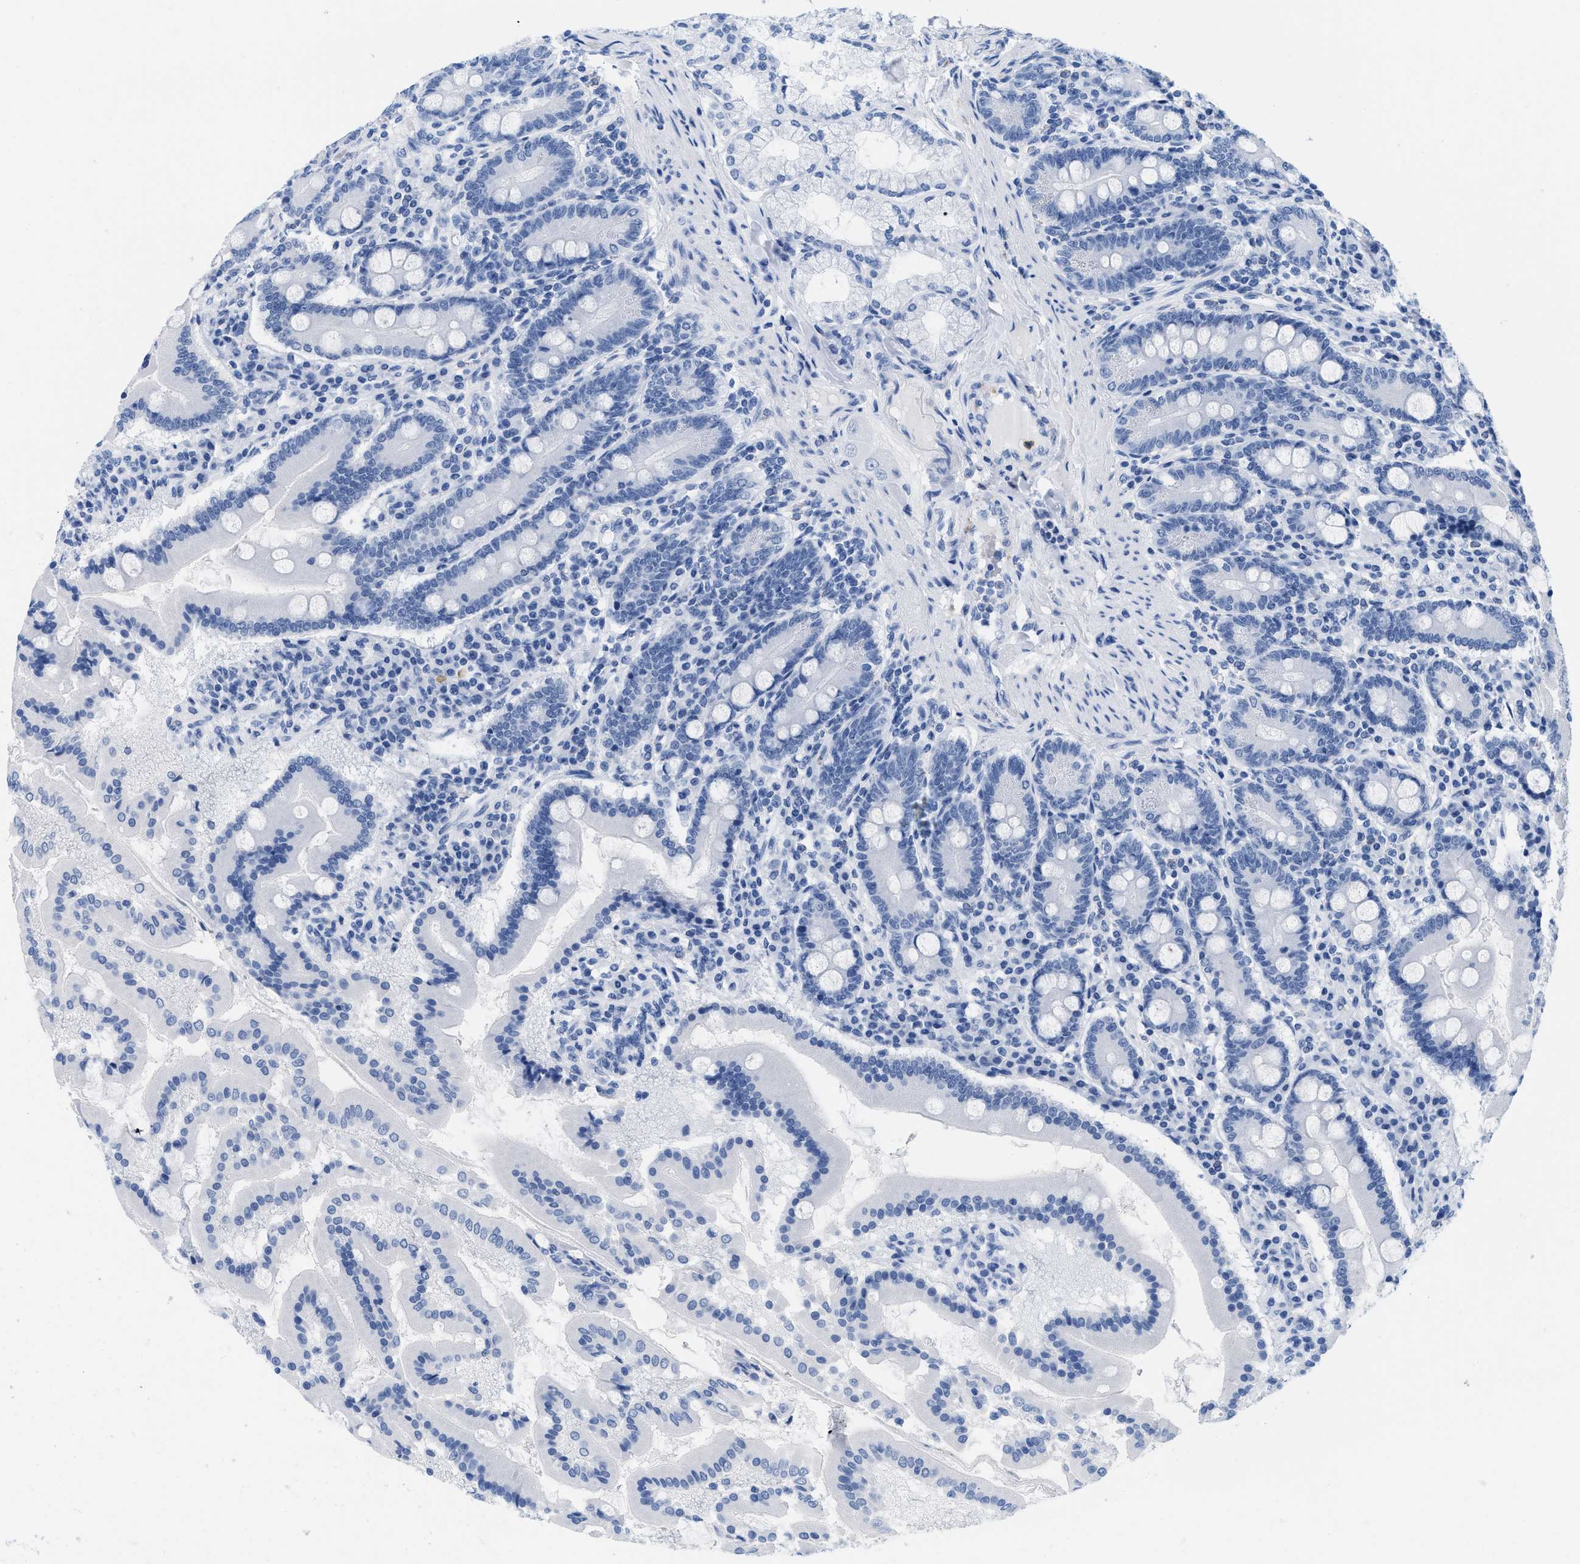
{"staining": {"intensity": "negative", "quantity": "none", "location": "none"}, "tissue": "duodenum", "cell_type": "Glandular cells", "image_type": "normal", "snomed": [{"axis": "morphology", "description": "Normal tissue, NOS"}, {"axis": "topography", "description": "Duodenum"}], "caption": "This micrograph is of unremarkable duodenum stained with IHC to label a protein in brown with the nuclei are counter-stained blue. There is no expression in glandular cells.", "gene": "CR1", "patient": {"sex": "male", "age": 50}}